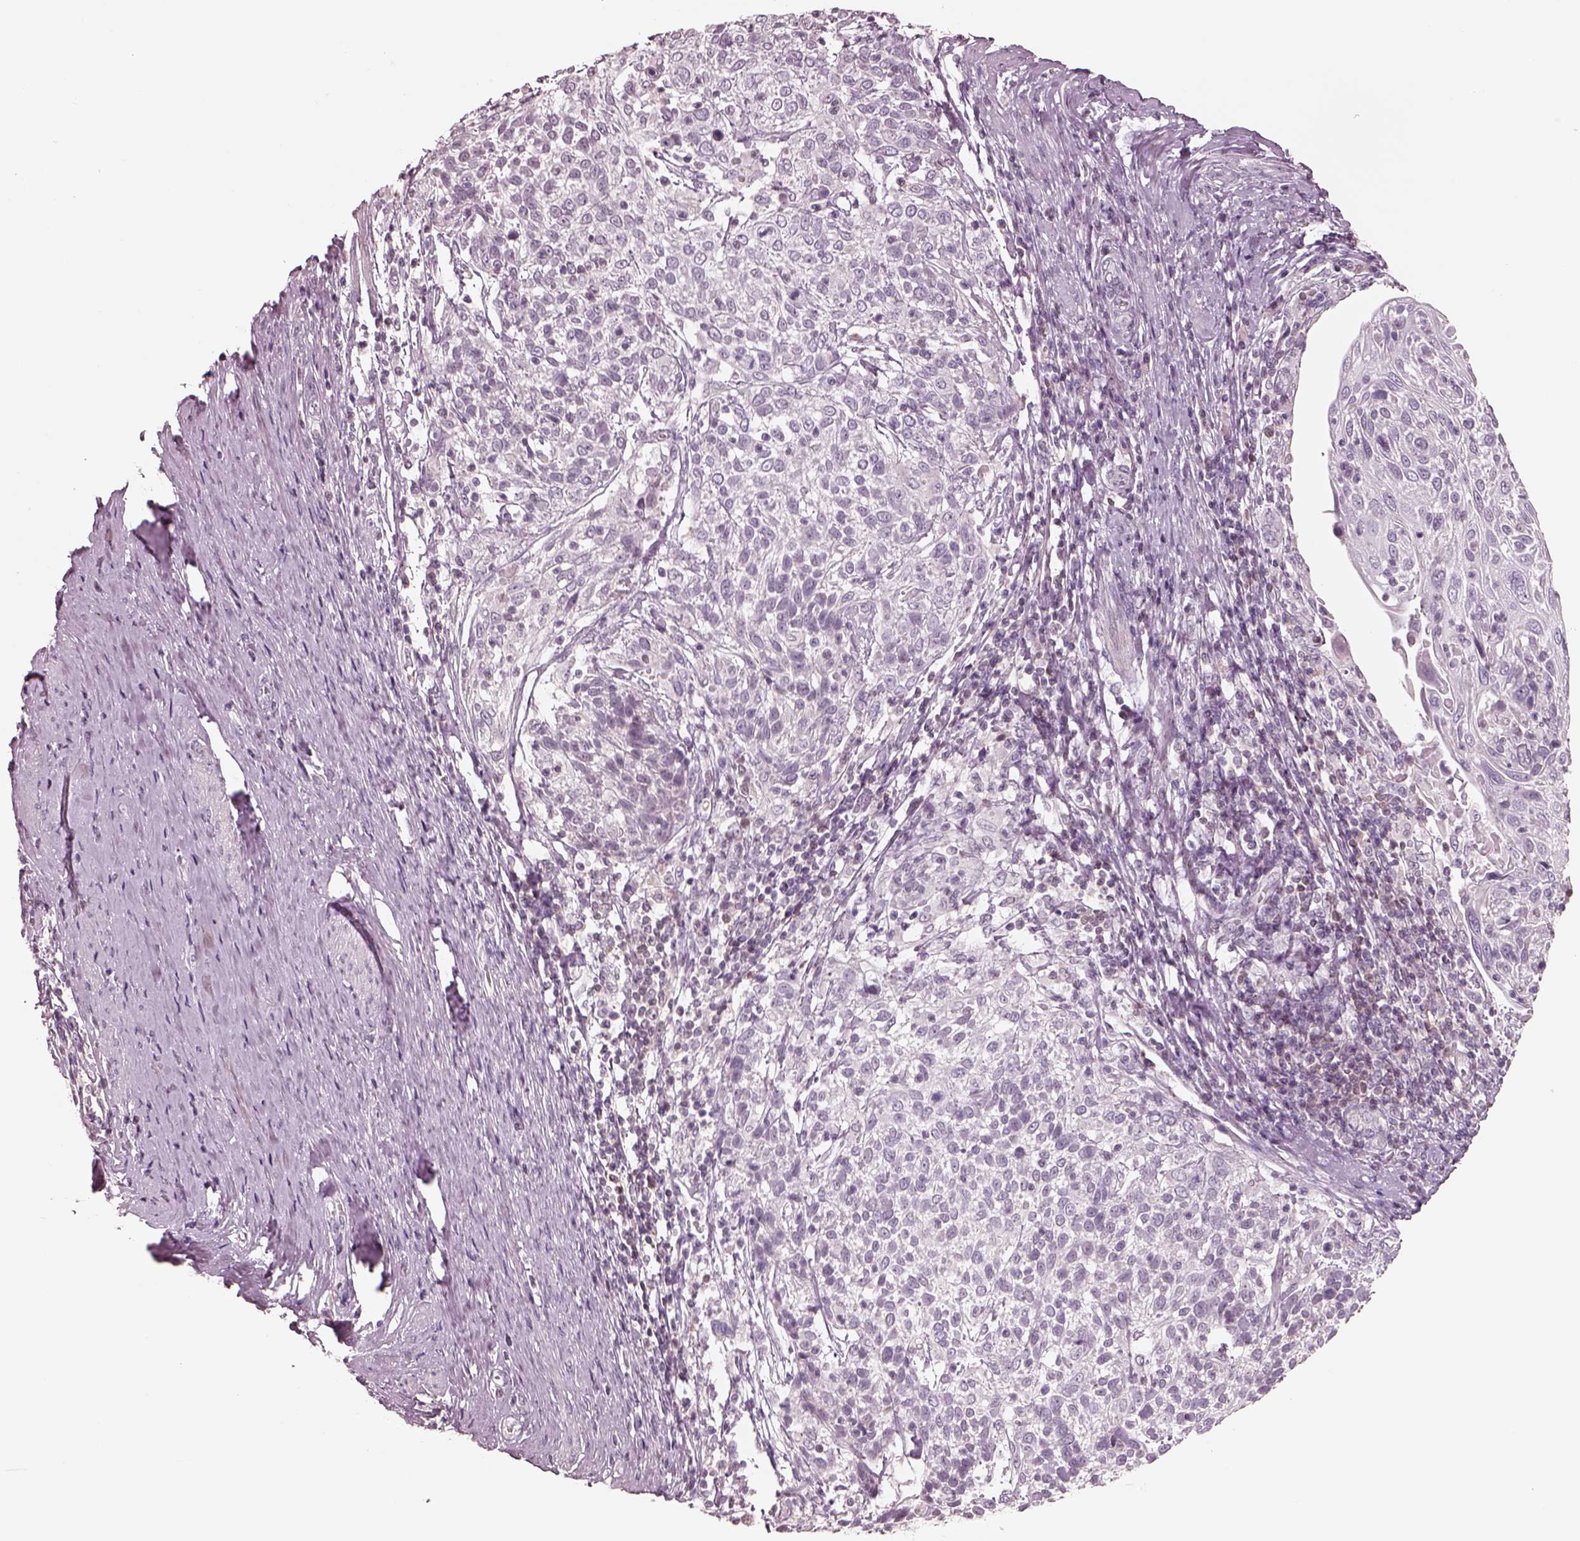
{"staining": {"intensity": "negative", "quantity": "none", "location": "none"}, "tissue": "cervical cancer", "cell_type": "Tumor cells", "image_type": "cancer", "snomed": [{"axis": "morphology", "description": "Squamous cell carcinoma, NOS"}, {"axis": "topography", "description": "Cervix"}], "caption": "Cervical squamous cell carcinoma was stained to show a protein in brown. There is no significant staining in tumor cells.", "gene": "EGR4", "patient": {"sex": "female", "age": 61}}